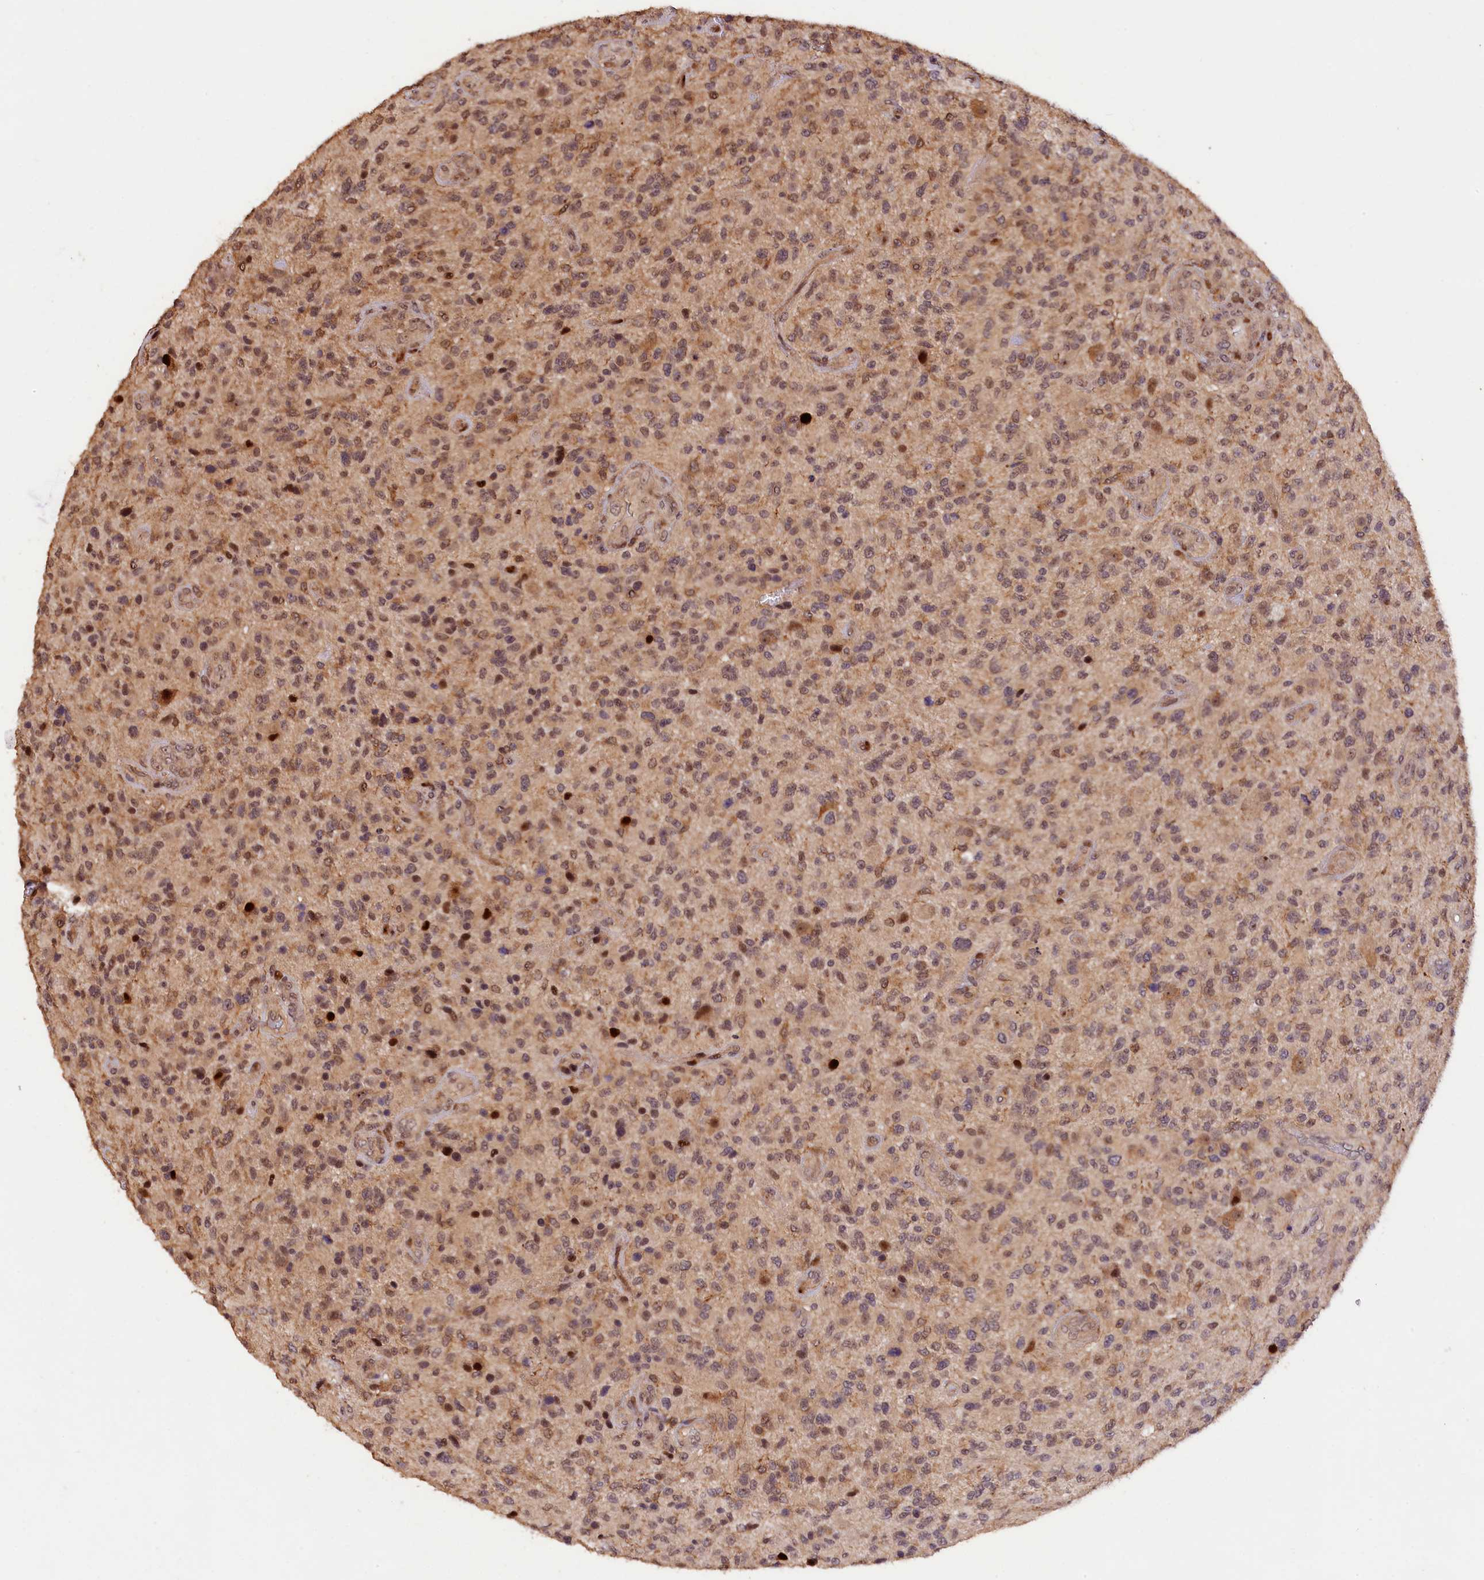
{"staining": {"intensity": "moderate", "quantity": ">75%", "location": "cytoplasmic/membranous,nuclear"}, "tissue": "glioma", "cell_type": "Tumor cells", "image_type": "cancer", "snomed": [{"axis": "morphology", "description": "Glioma, malignant, High grade"}, {"axis": "topography", "description": "Brain"}], "caption": "IHC of glioma shows medium levels of moderate cytoplasmic/membranous and nuclear positivity in about >75% of tumor cells.", "gene": "PHAF1", "patient": {"sex": "male", "age": 47}}